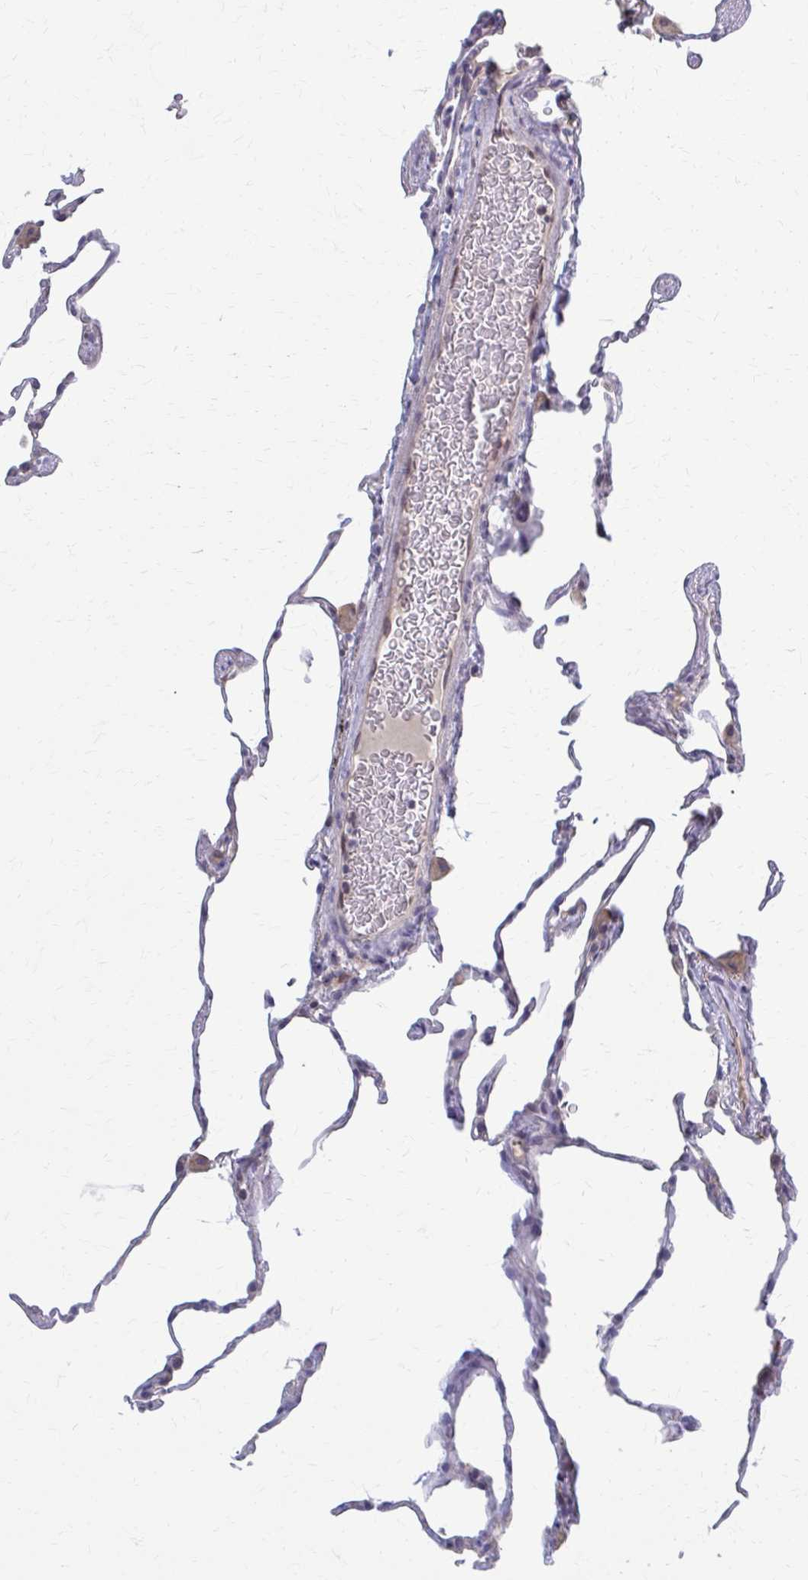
{"staining": {"intensity": "negative", "quantity": "none", "location": "none"}, "tissue": "lung", "cell_type": "Alveolar cells", "image_type": "normal", "snomed": [{"axis": "morphology", "description": "Normal tissue, NOS"}, {"axis": "topography", "description": "Lung"}], "caption": "This is an immunohistochemistry photomicrograph of normal human lung. There is no positivity in alveolar cells.", "gene": "MCRIP2", "patient": {"sex": "female", "age": 57}}